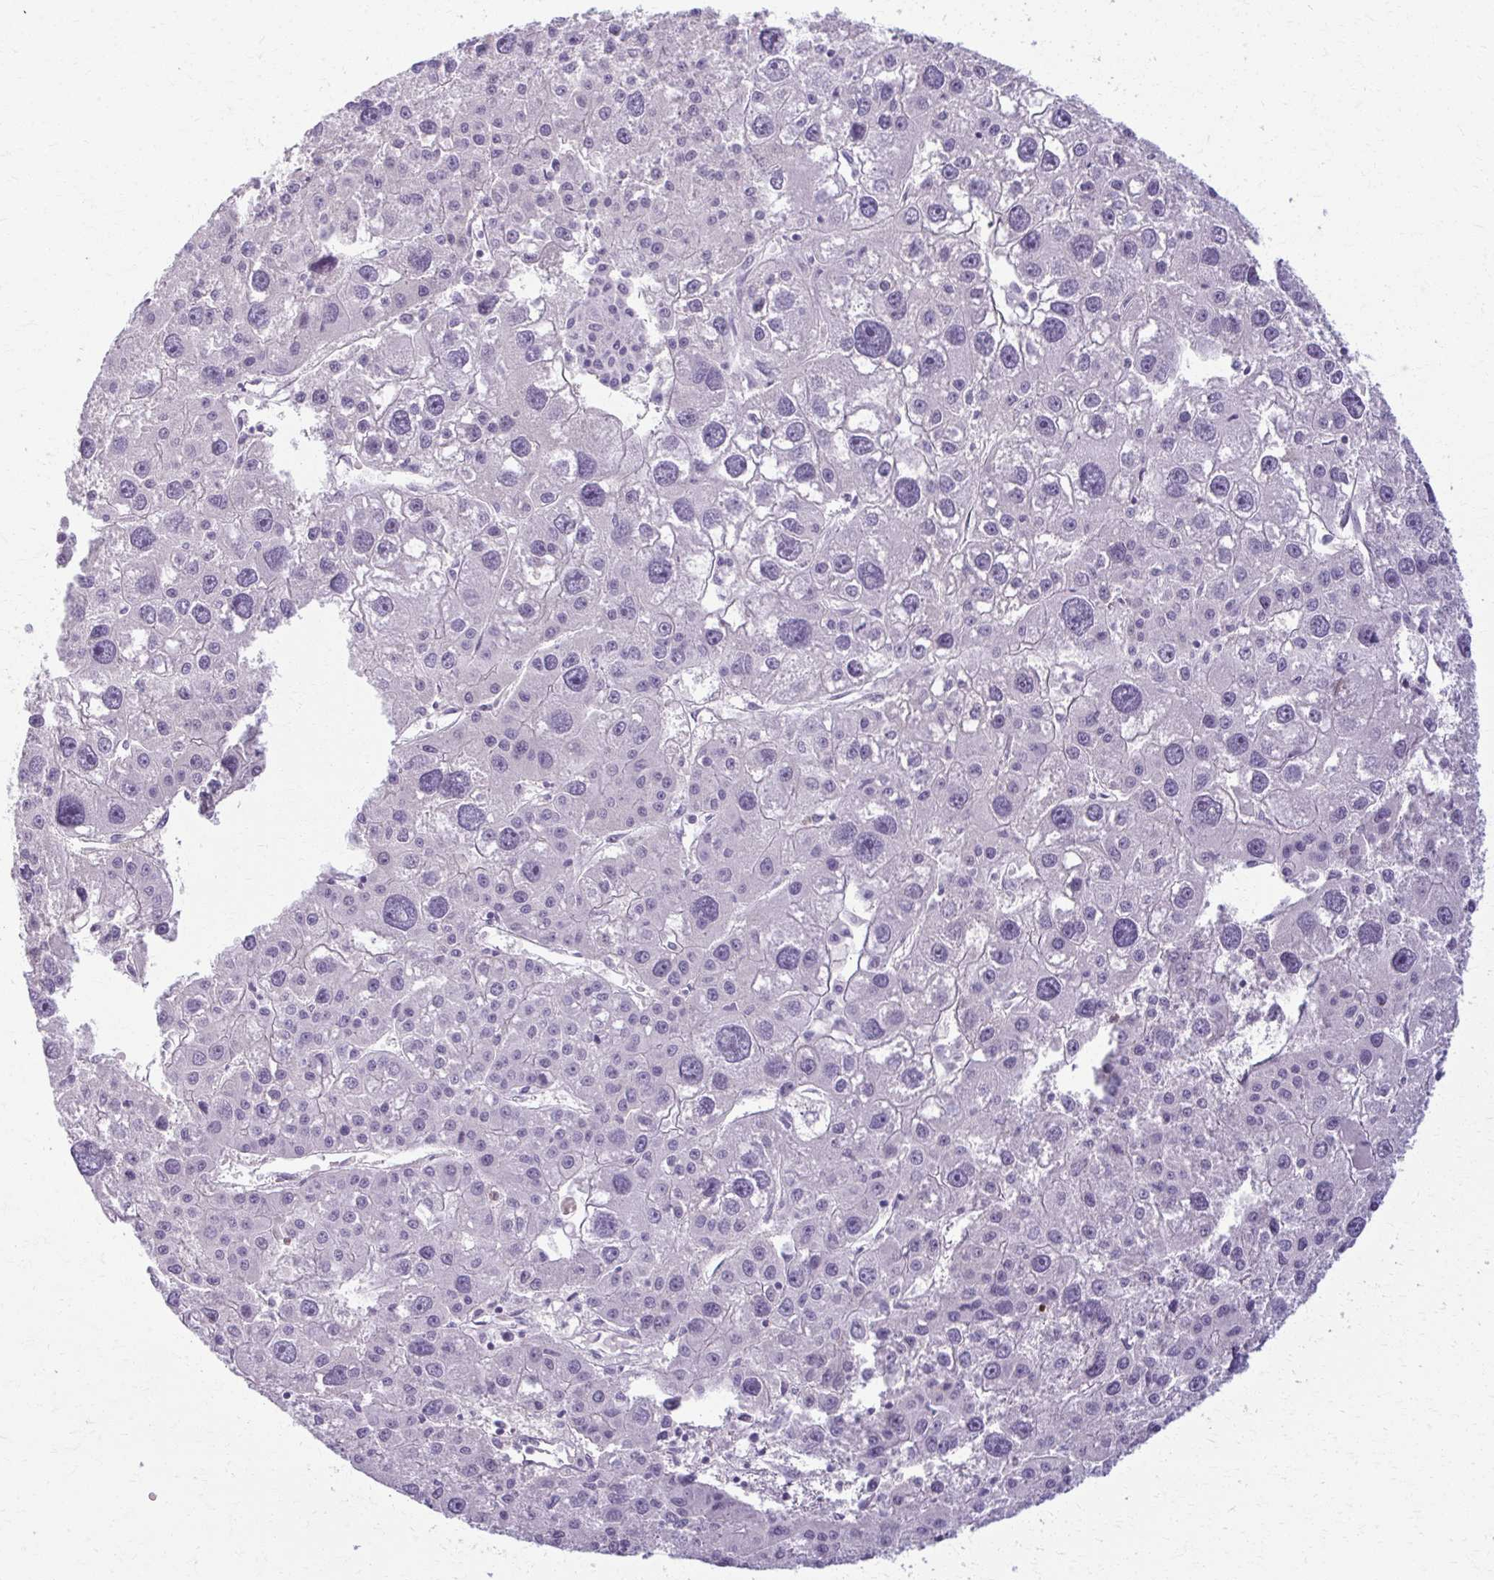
{"staining": {"intensity": "negative", "quantity": "none", "location": "none"}, "tissue": "liver cancer", "cell_type": "Tumor cells", "image_type": "cancer", "snomed": [{"axis": "morphology", "description": "Carcinoma, Hepatocellular, NOS"}, {"axis": "topography", "description": "Liver"}], "caption": "Tumor cells show no significant protein expression in hepatocellular carcinoma (liver).", "gene": "OR4M1", "patient": {"sex": "male", "age": 73}}